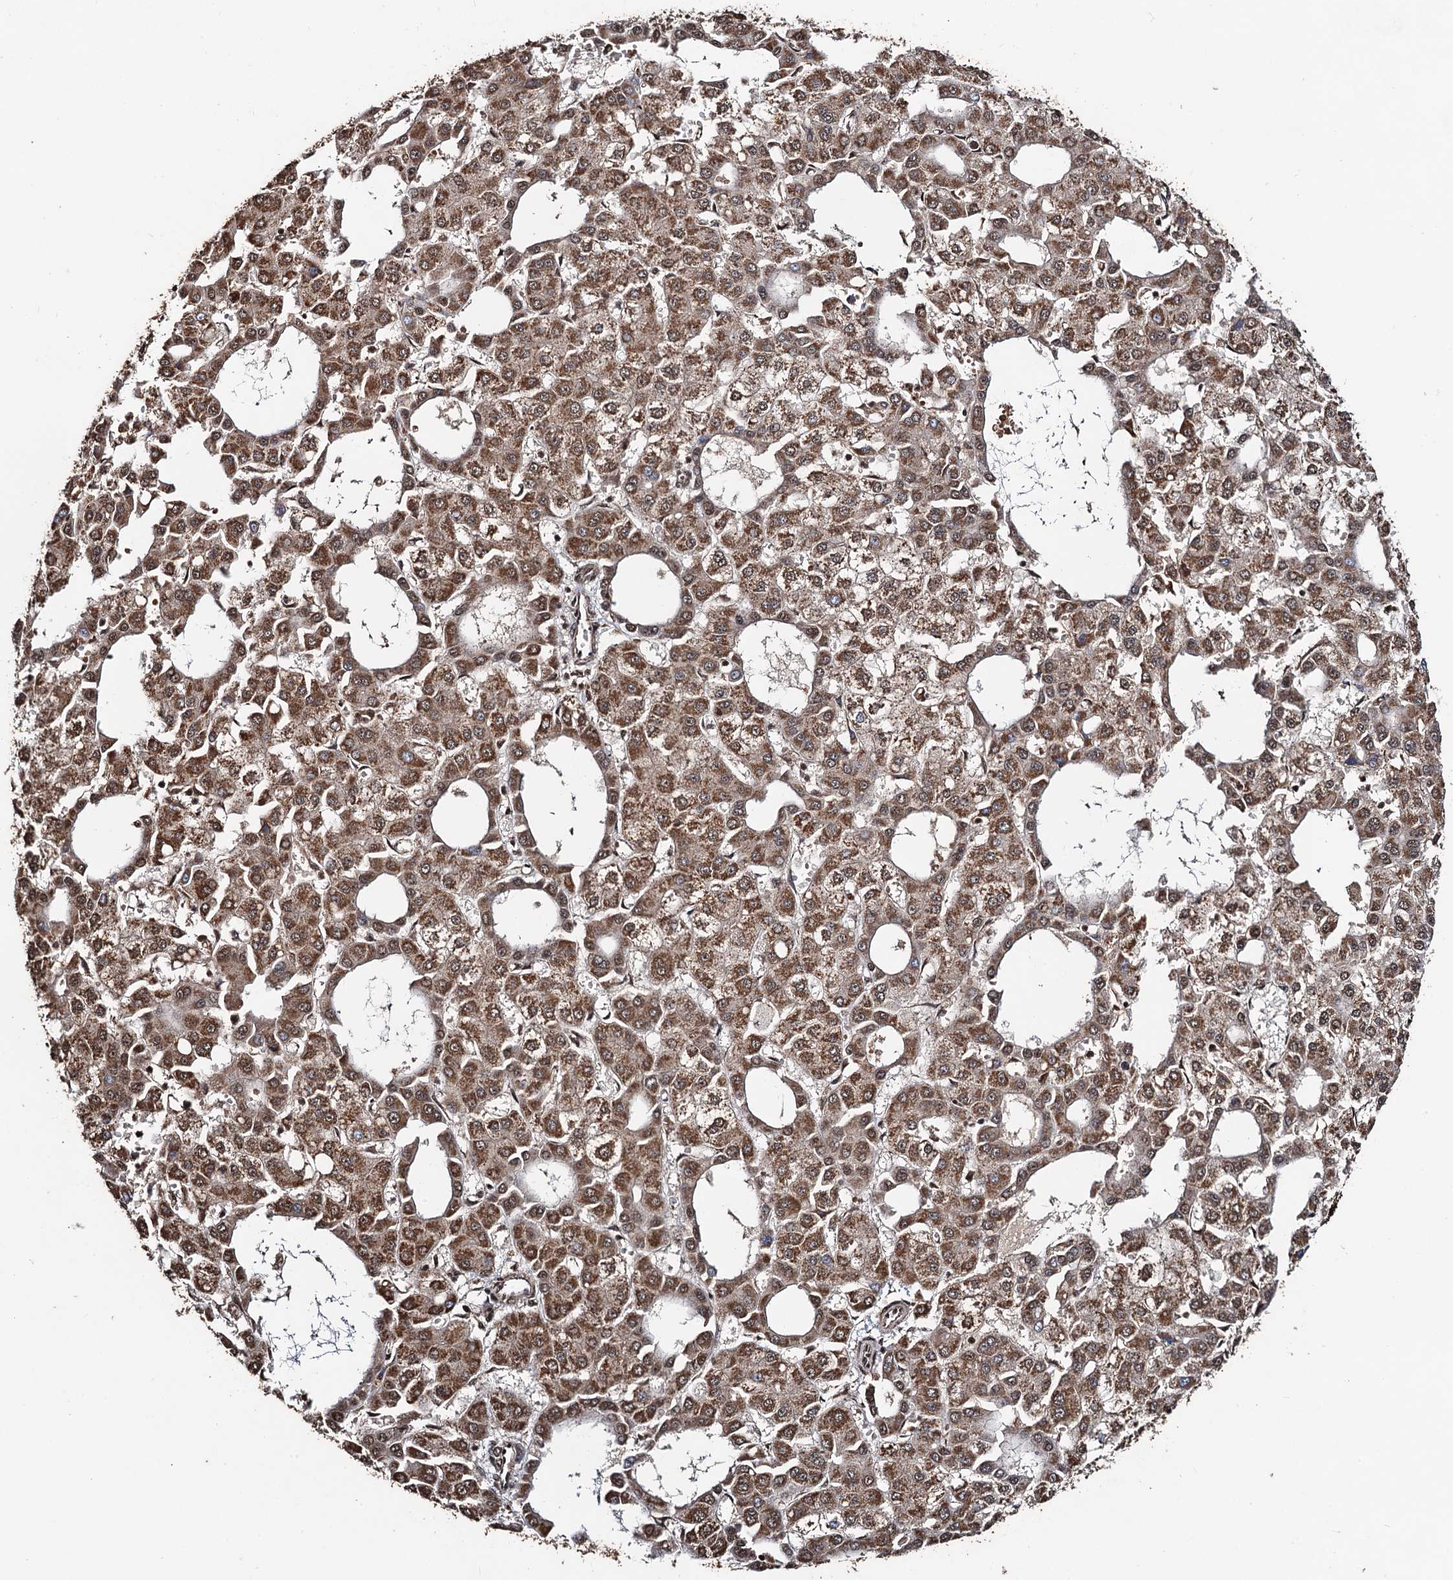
{"staining": {"intensity": "moderate", "quantity": ">75%", "location": "cytoplasmic/membranous"}, "tissue": "liver cancer", "cell_type": "Tumor cells", "image_type": "cancer", "snomed": [{"axis": "morphology", "description": "Carcinoma, Hepatocellular, NOS"}, {"axis": "topography", "description": "Liver"}], "caption": "Protein expression analysis of human hepatocellular carcinoma (liver) reveals moderate cytoplasmic/membranous expression in about >75% of tumor cells. Nuclei are stained in blue.", "gene": "REP15", "patient": {"sex": "male", "age": 47}}